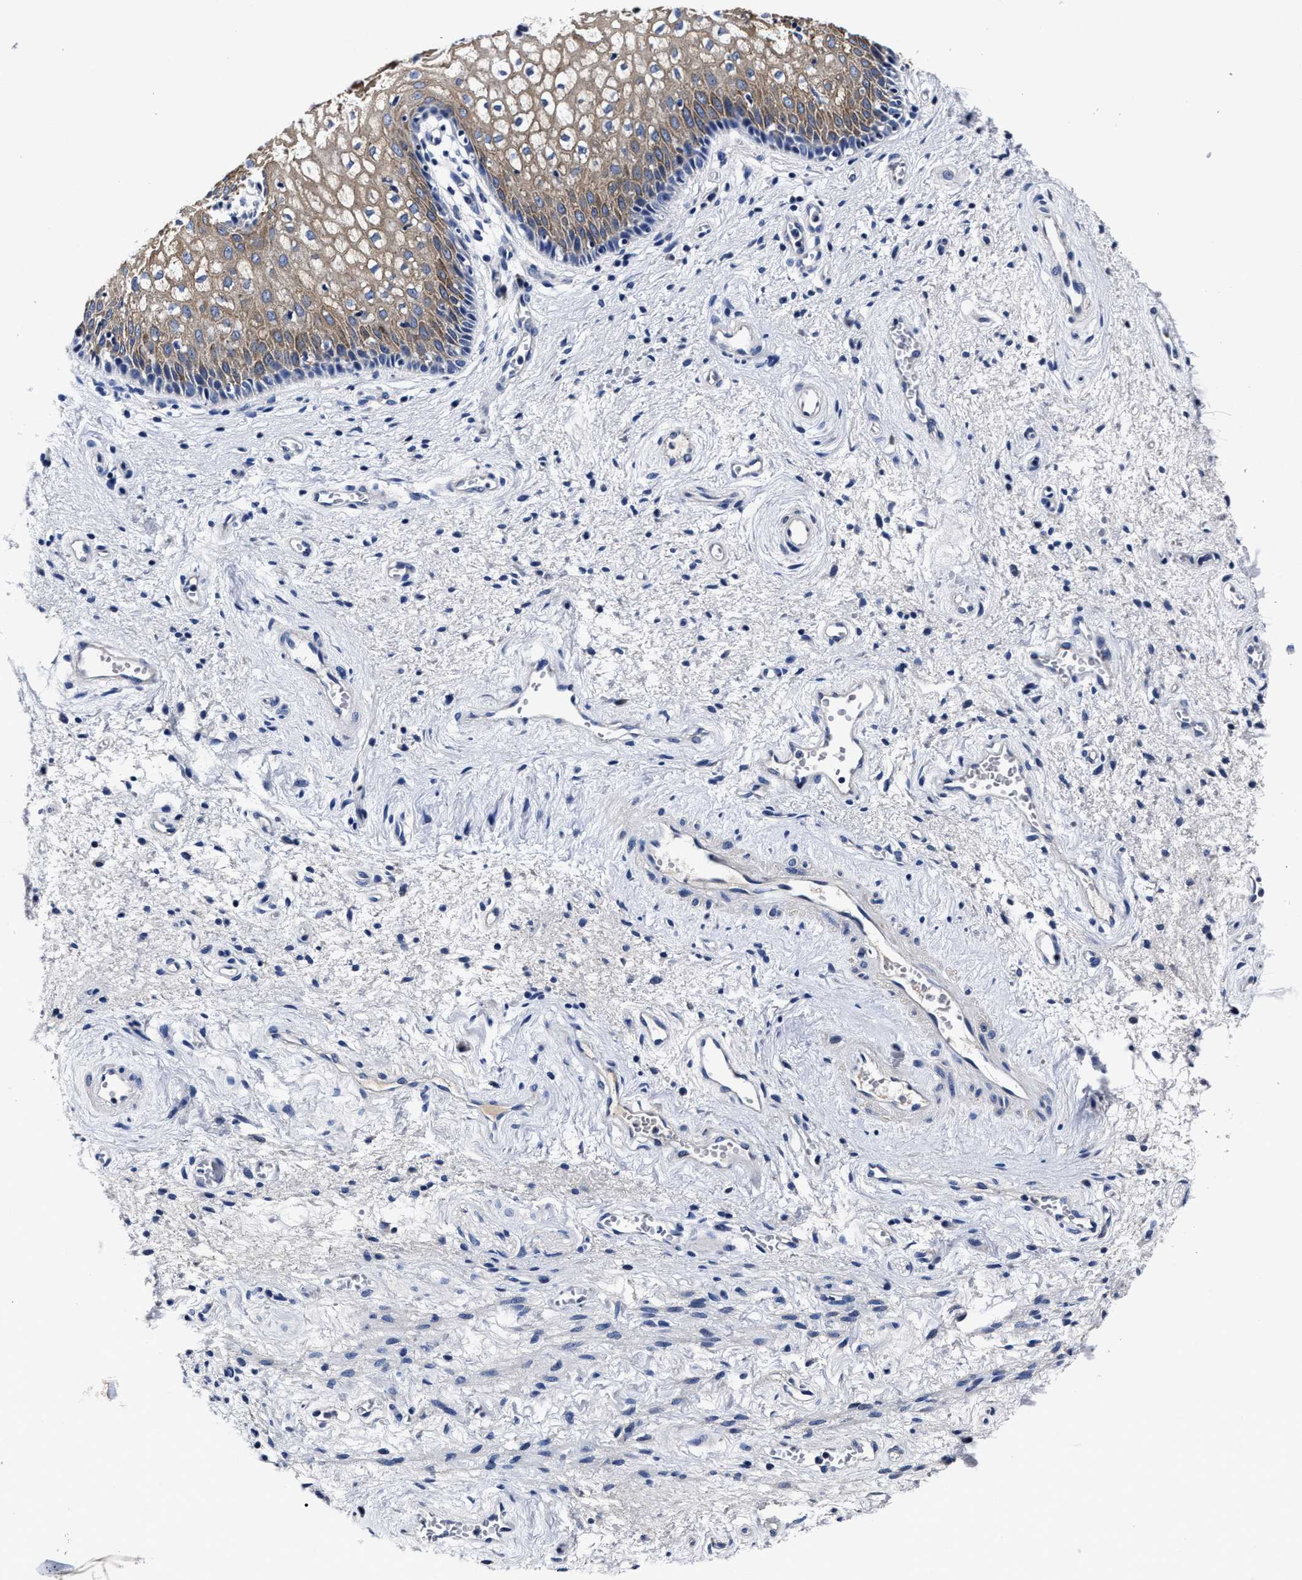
{"staining": {"intensity": "weak", "quantity": "25%-75%", "location": "cytoplasmic/membranous"}, "tissue": "vagina", "cell_type": "Squamous epithelial cells", "image_type": "normal", "snomed": [{"axis": "morphology", "description": "Normal tissue, NOS"}, {"axis": "topography", "description": "Vagina"}], "caption": "IHC micrograph of unremarkable human vagina stained for a protein (brown), which reveals low levels of weak cytoplasmic/membranous staining in about 25%-75% of squamous epithelial cells.", "gene": "OLFML2A", "patient": {"sex": "female", "age": 34}}